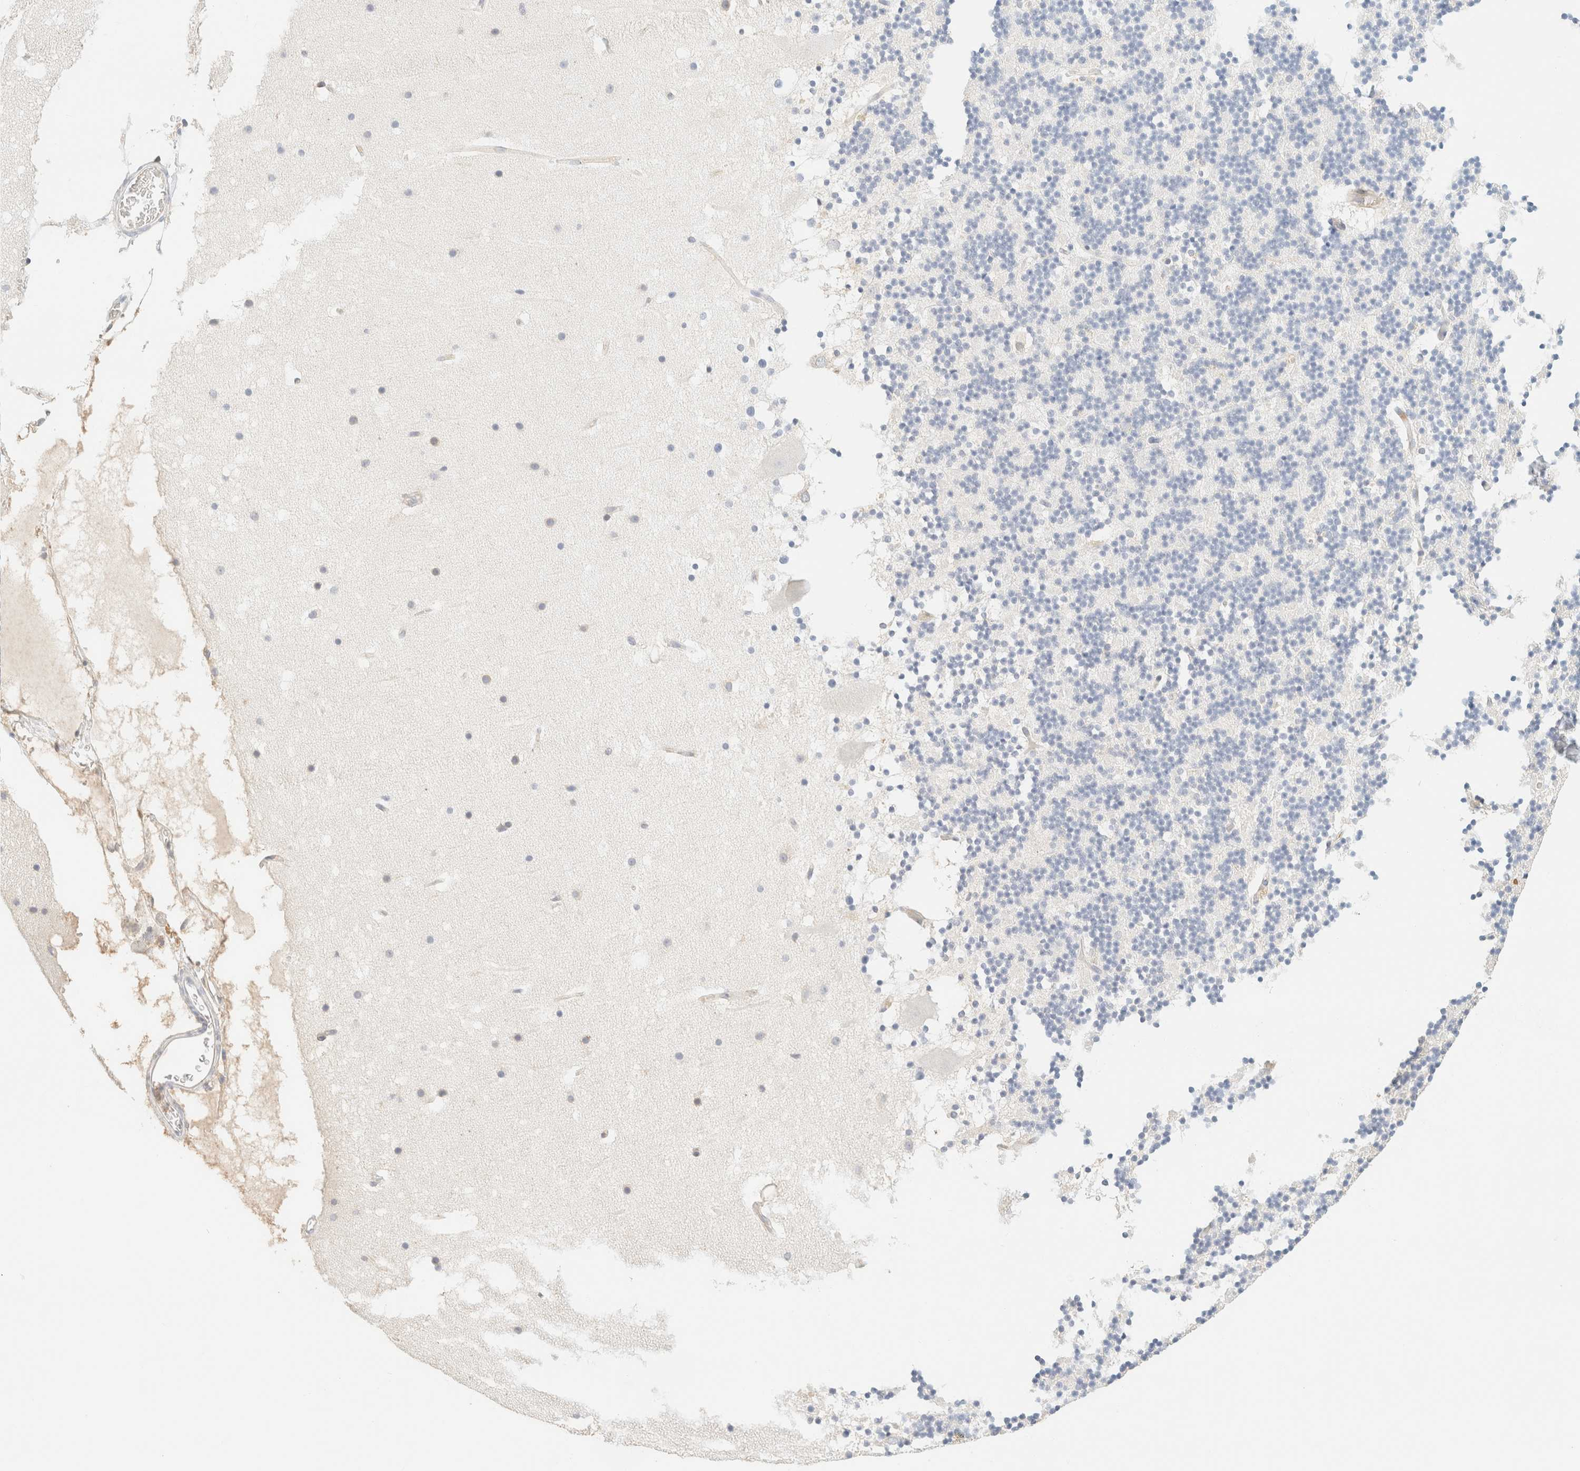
{"staining": {"intensity": "negative", "quantity": "none", "location": "none"}, "tissue": "cerebellum", "cell_type": "Cells in granular layer", "image_type": "normal", "snomed": [{"axis": "morphology", "description": "Normal tissue, NOS"}, {"axis": "topography", "description": "Cerebellum"}], "caption": "Cells in granular layer are negative for protein expression in benign human cerebellum.", "gene": "FHOD1", "patient": {"sex": "male", "age": 57}}